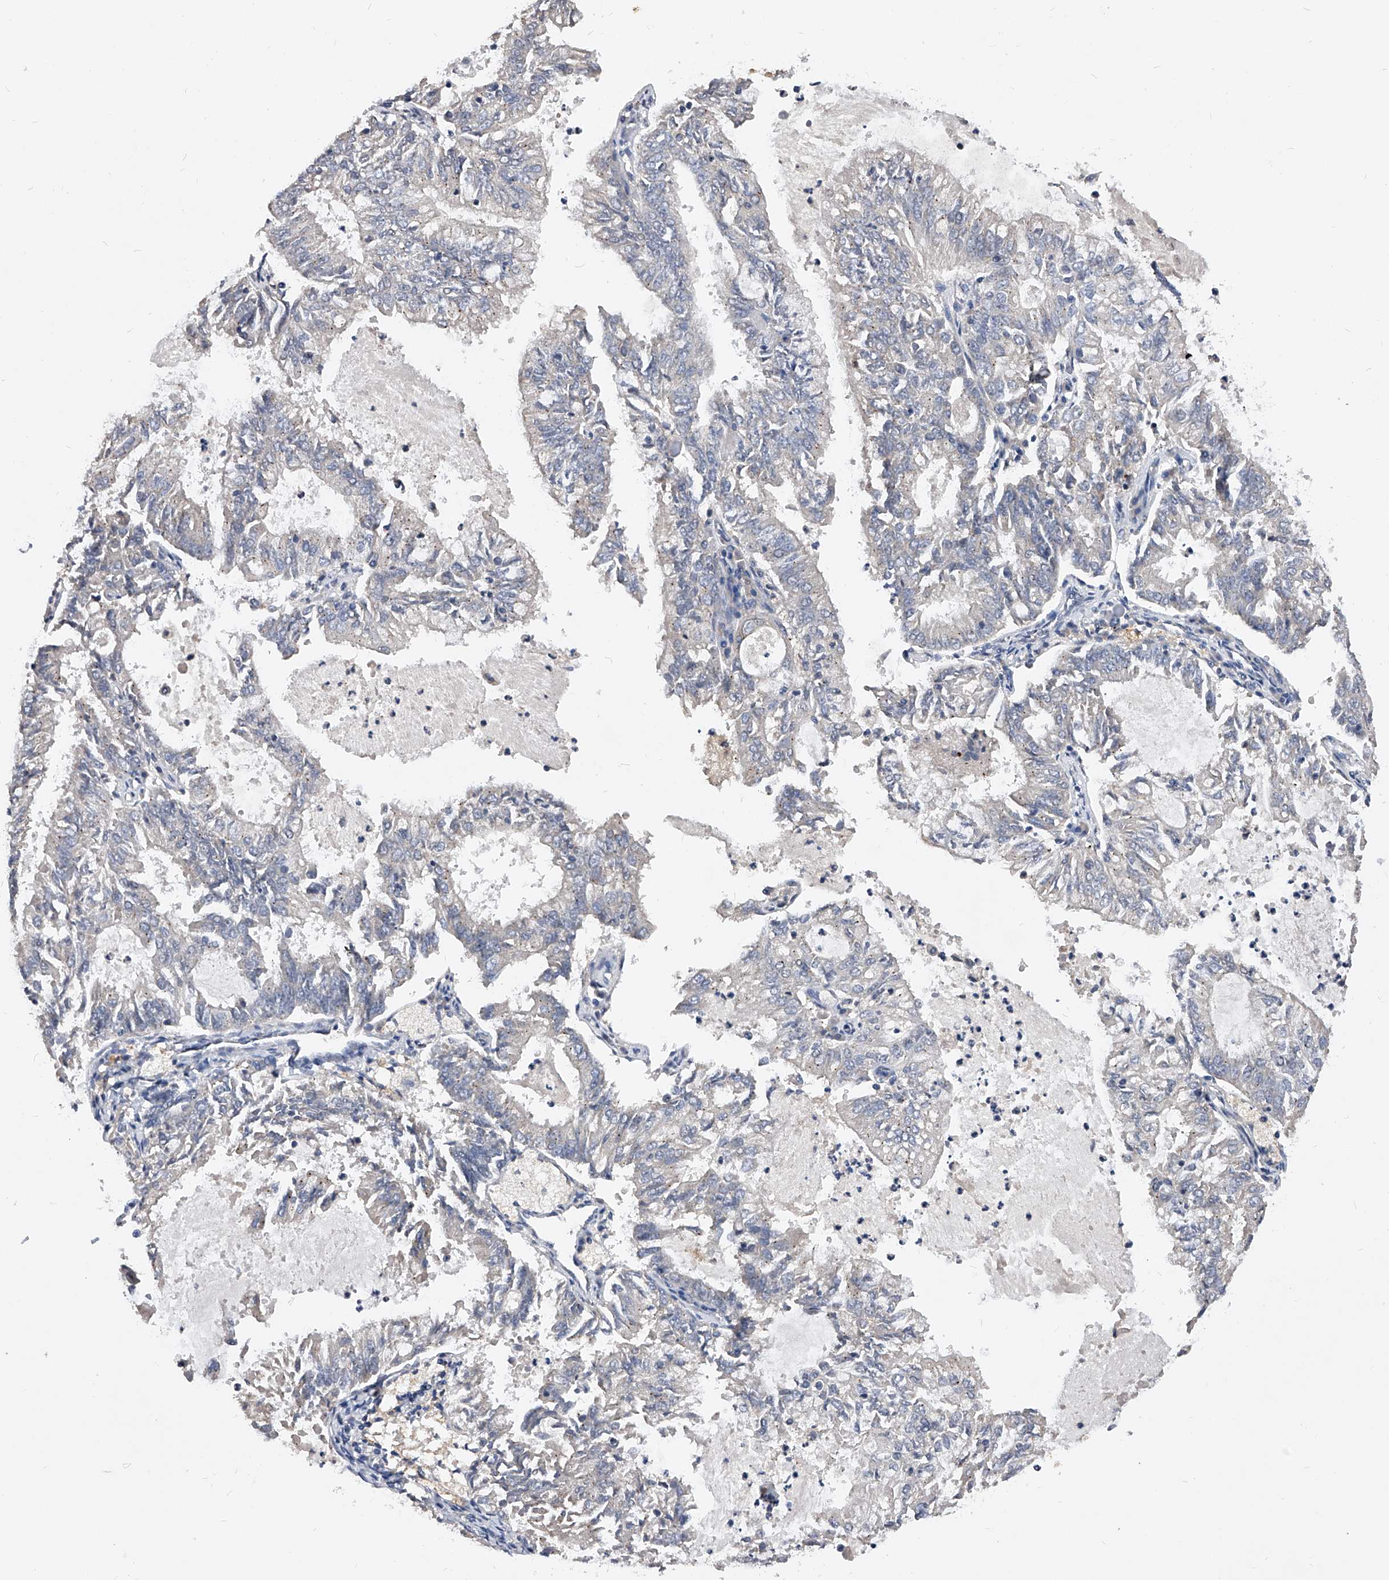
{"staining": {"intensity": "negative", "quantity": "none", "location": "none"}, "tissue": "endometrial cancer", "cell_type": "Tumor cells", "image_type": "cancer", "snomed": [{"axis": "morphology", "description": "Adenocarcinoma, NOS"}, {"axis": "topography", "description": "Endometrium"}], "caption": "High magnification brightfield microscopy of endometrial cancer stained with DAB (brown) and counterstained with hematoxylin (blue): tumor cells show no significant positivity.", "gene": "ARL4C", "patient": {"sex": "female", "age": 57}}